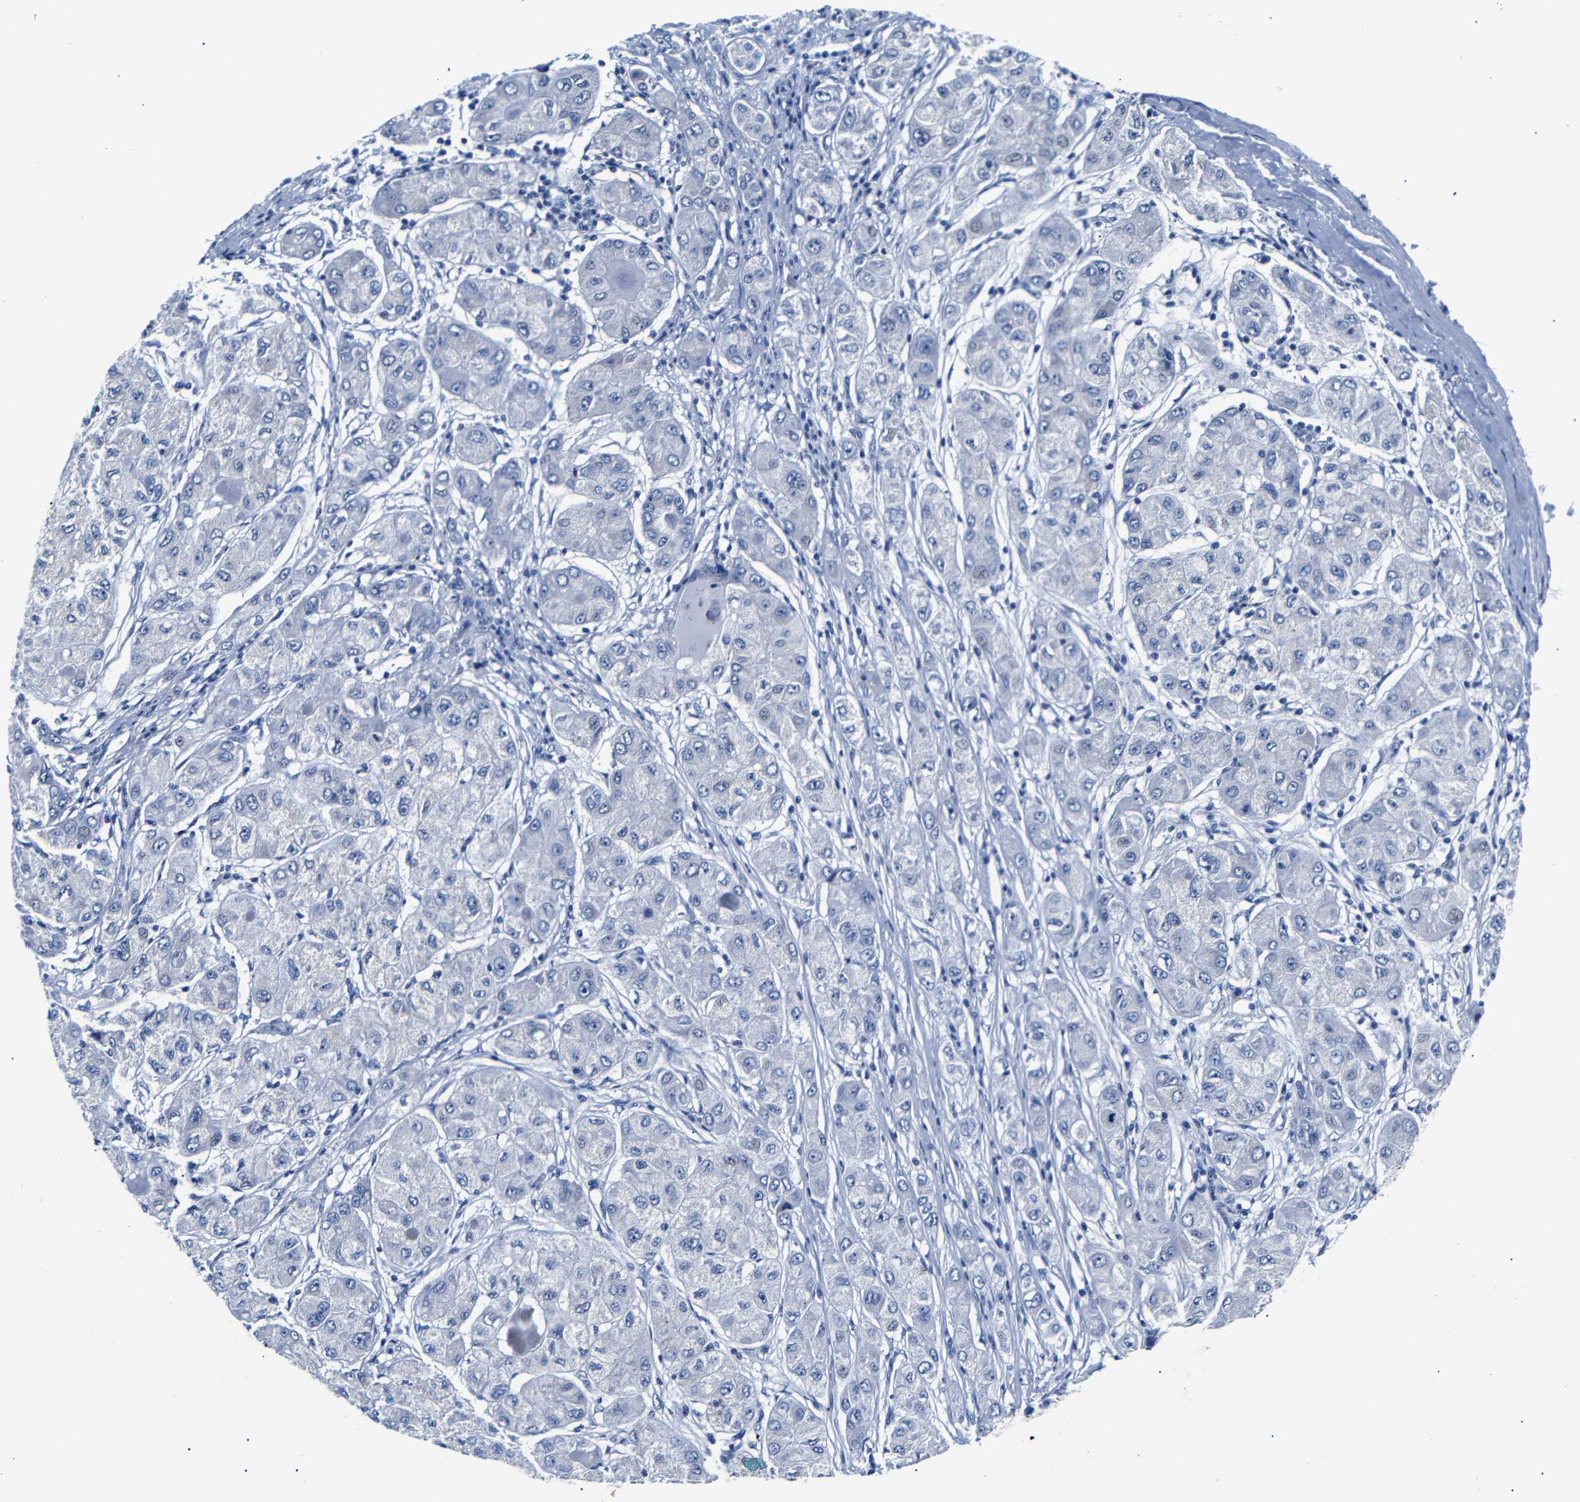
{"staining": {"intensity": "negative", "quantity": "none", "location": "none"}, "tissue": "liver cancer", "cell_type": "Tumor cells", "image_type": "cancer", "snomed": [{"axis": "morphology", "description": "Carcinoma, Hepatocellular, NOS"}, {"axis": "topography", "description": "Liver"}], "caption": "Immunohistochemical staining of human liver cancer (hepatocellular carcinoma) reveals no significant positivity in tumor cells. (DAB (3,3'-diaminobenzidine) immunohistochemistry with hematoxylin counter stain).", "gene": "GAP43", "patient": {"sex": "male", "age": 80}}